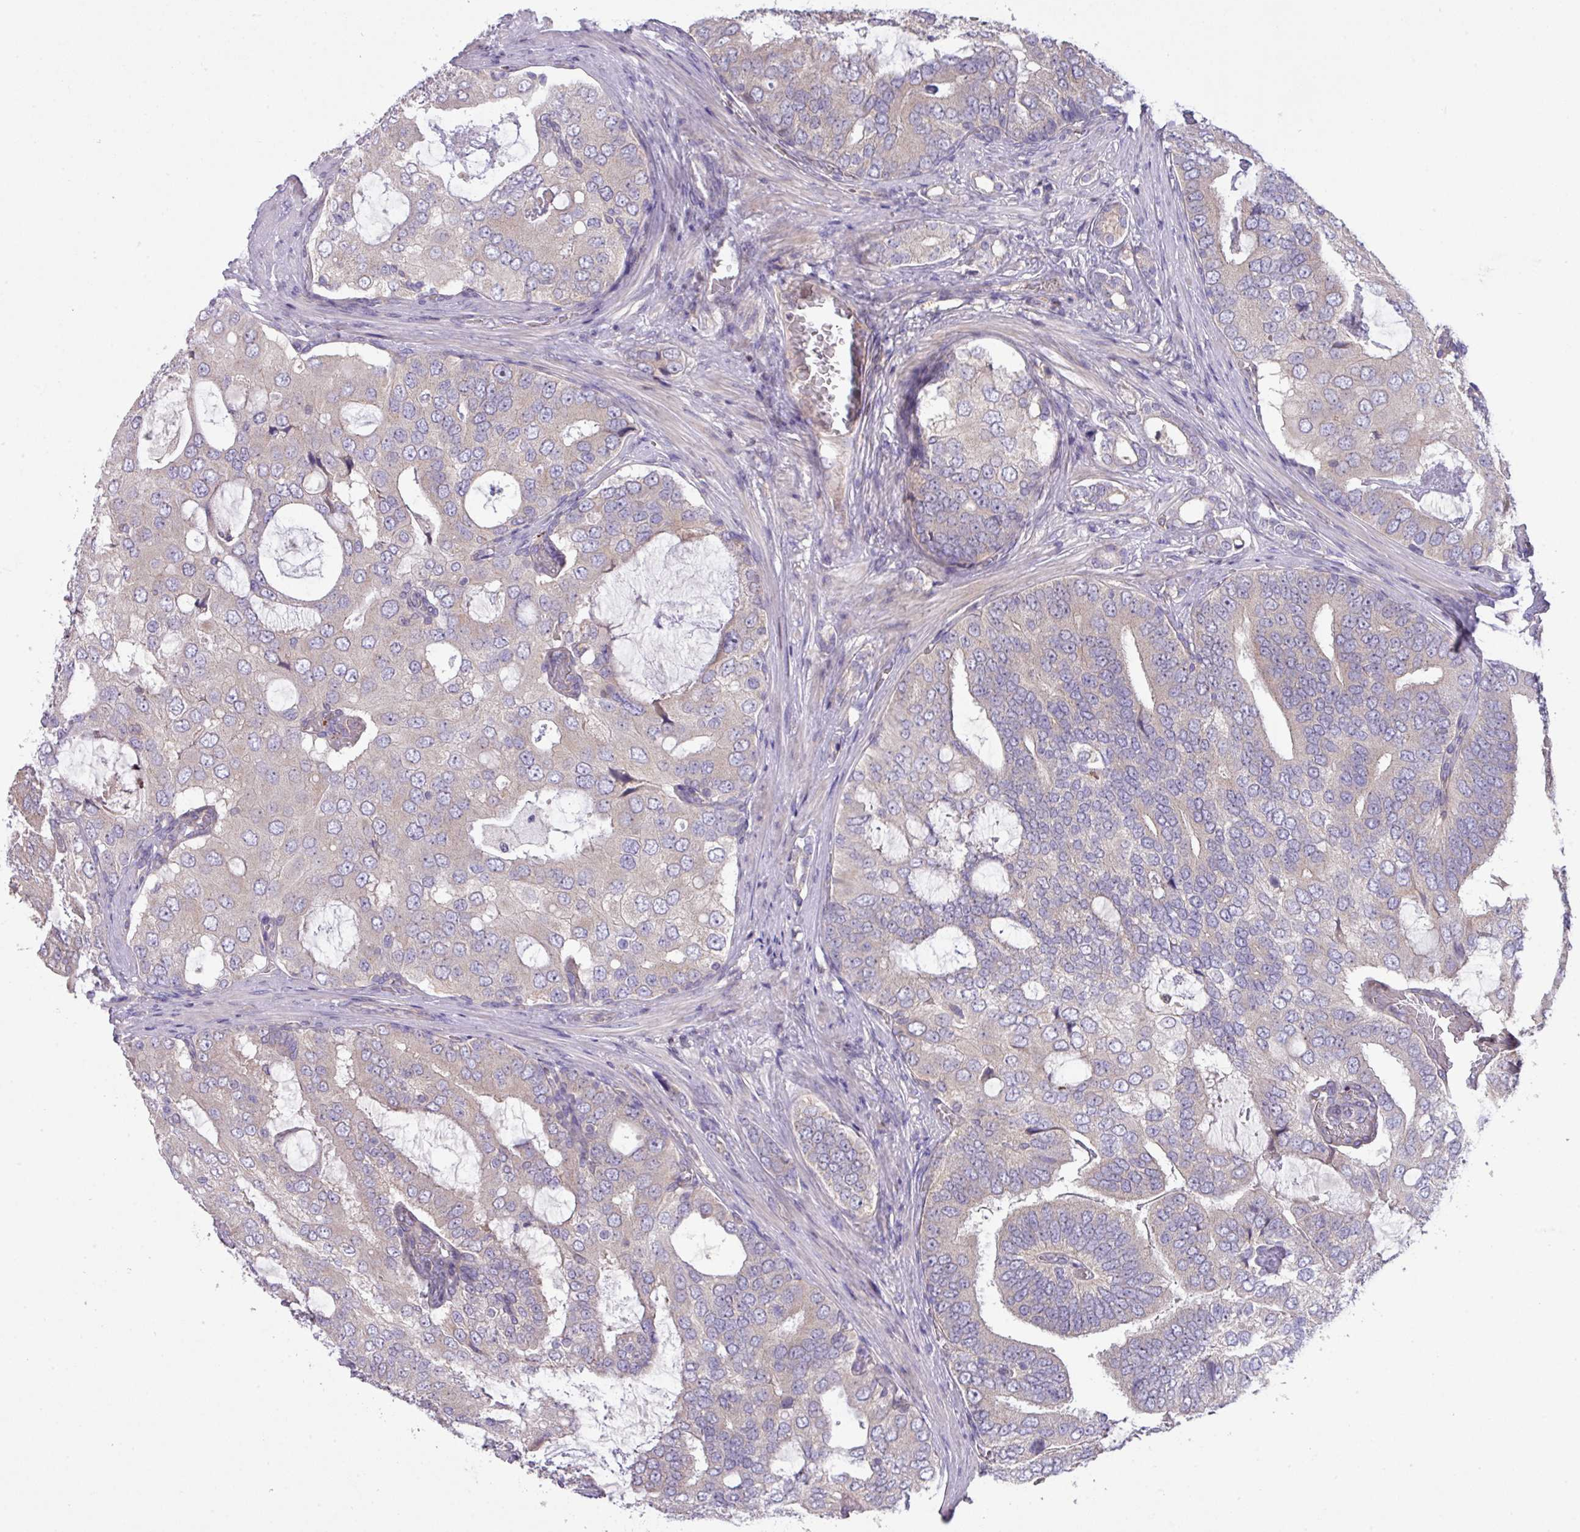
{"staining": {"intensity": "negative", "quantity": "none", "location": "none"}, "tissue": "prostate cancer", "cell_type": "Tumor cells", "image_type": "cancer", "snomed": [{"axis": "morphology", "description": "Adenocarcinoma, High grade"}, {"axis": "topography", "description": "Prostate"}], "caption": "DAB immunohistochemical staining of human prostate cancer demonstrates no significant expression in tumor cells.", "gene": "ZNF394", "patient": {"sex": "male", "age": 55}}